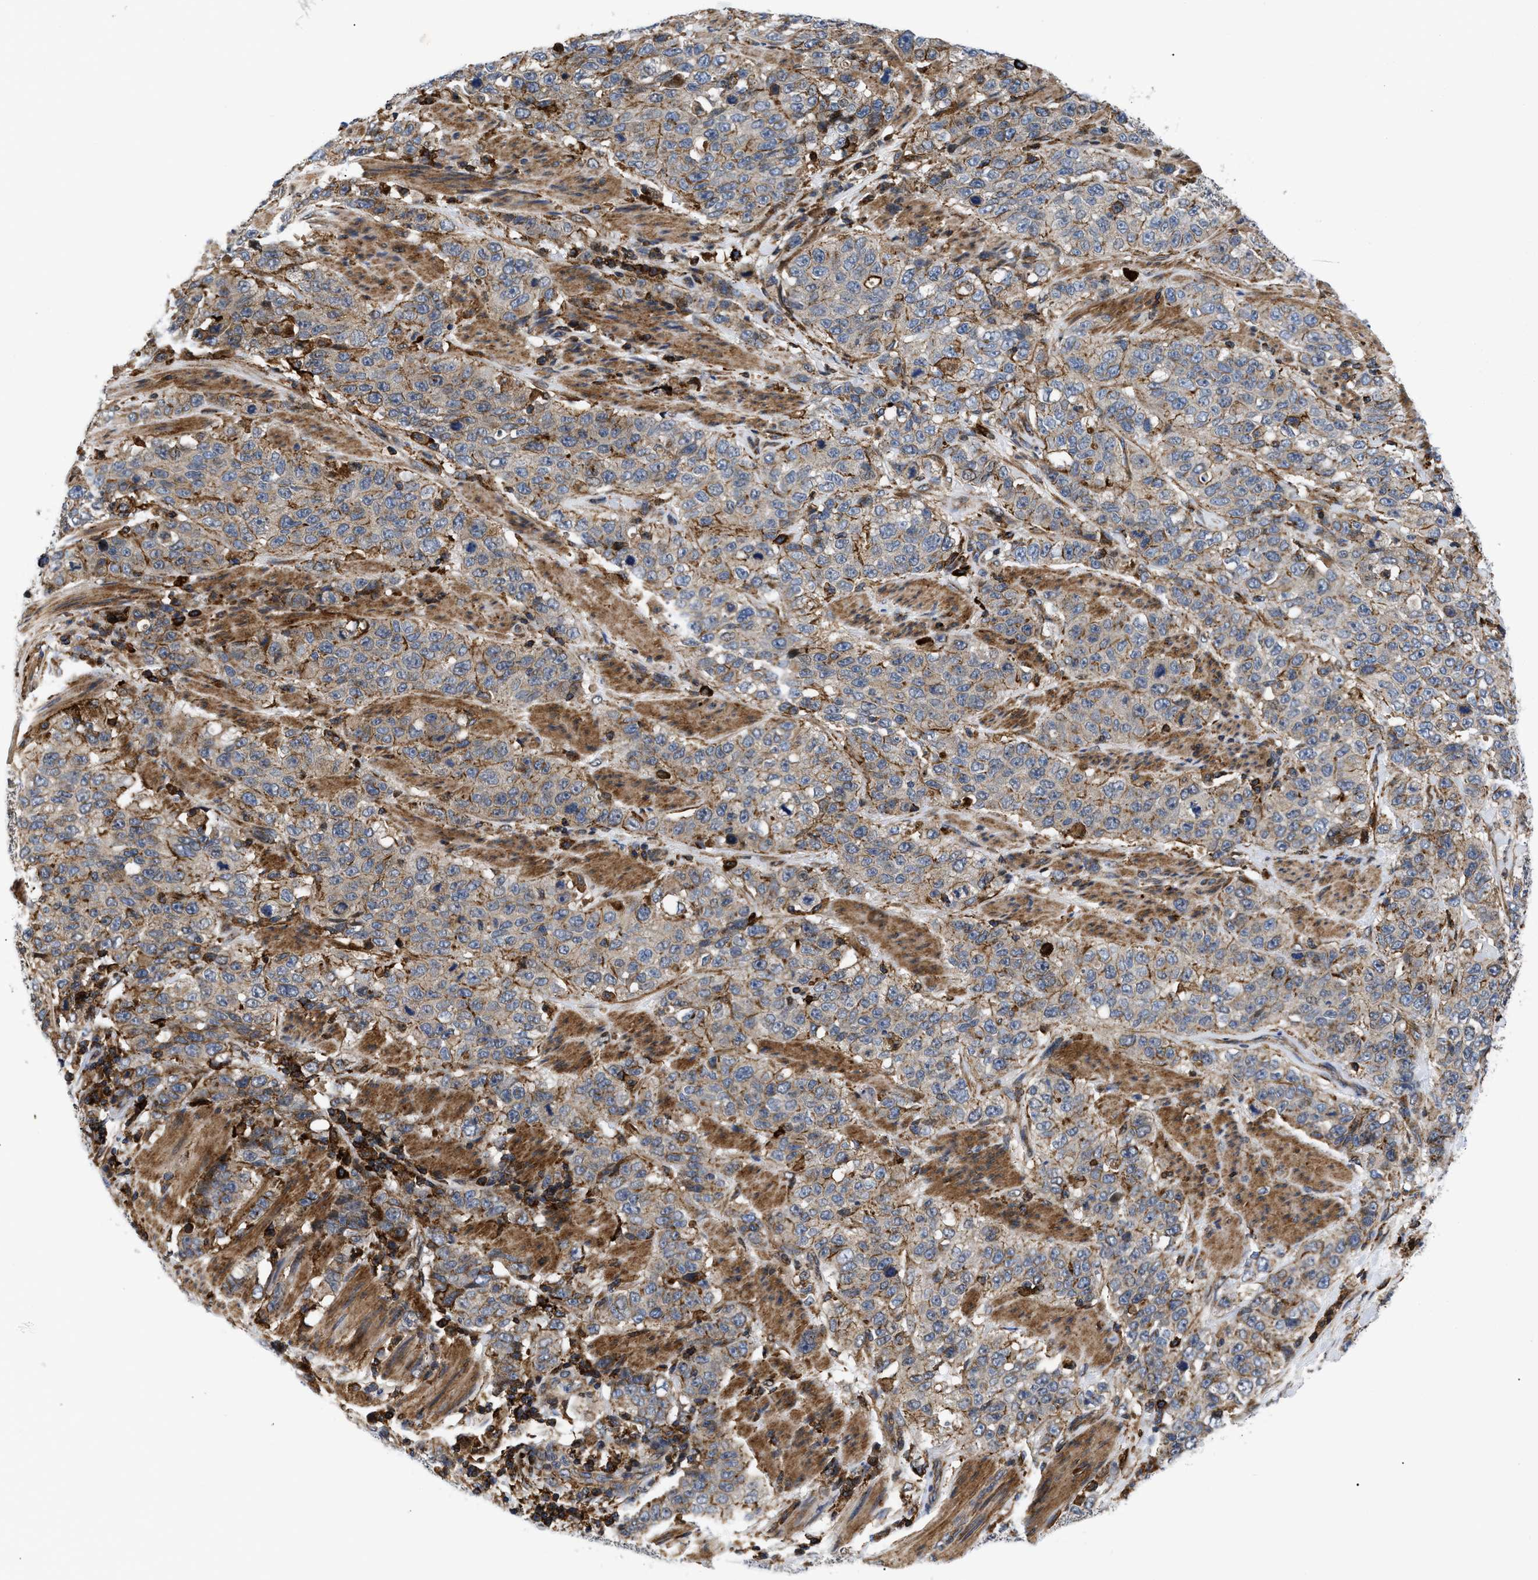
{"staining": {"intensity": "moderate", "quantity": "25%-75%", "location": "cytoplasmic/membranous"}, "tissue": "stomach cancer", "cell_type": "Tumor cells", "image_type": "cancer", "snomed": [{"axis": "morphology", "description": "Adenocarcinoma, NOS"}, {"axis": "topography", "description": "Stomach"}], "caption": "A high-resolution image shows IHC staining of stomach adenocarcinoma, which exhibits moderate cytoplasmic/membranous expression in about 25%-75% of tumor cells.", "gene": "SPAST", "patient": {"sex": "male", "age": 48}}